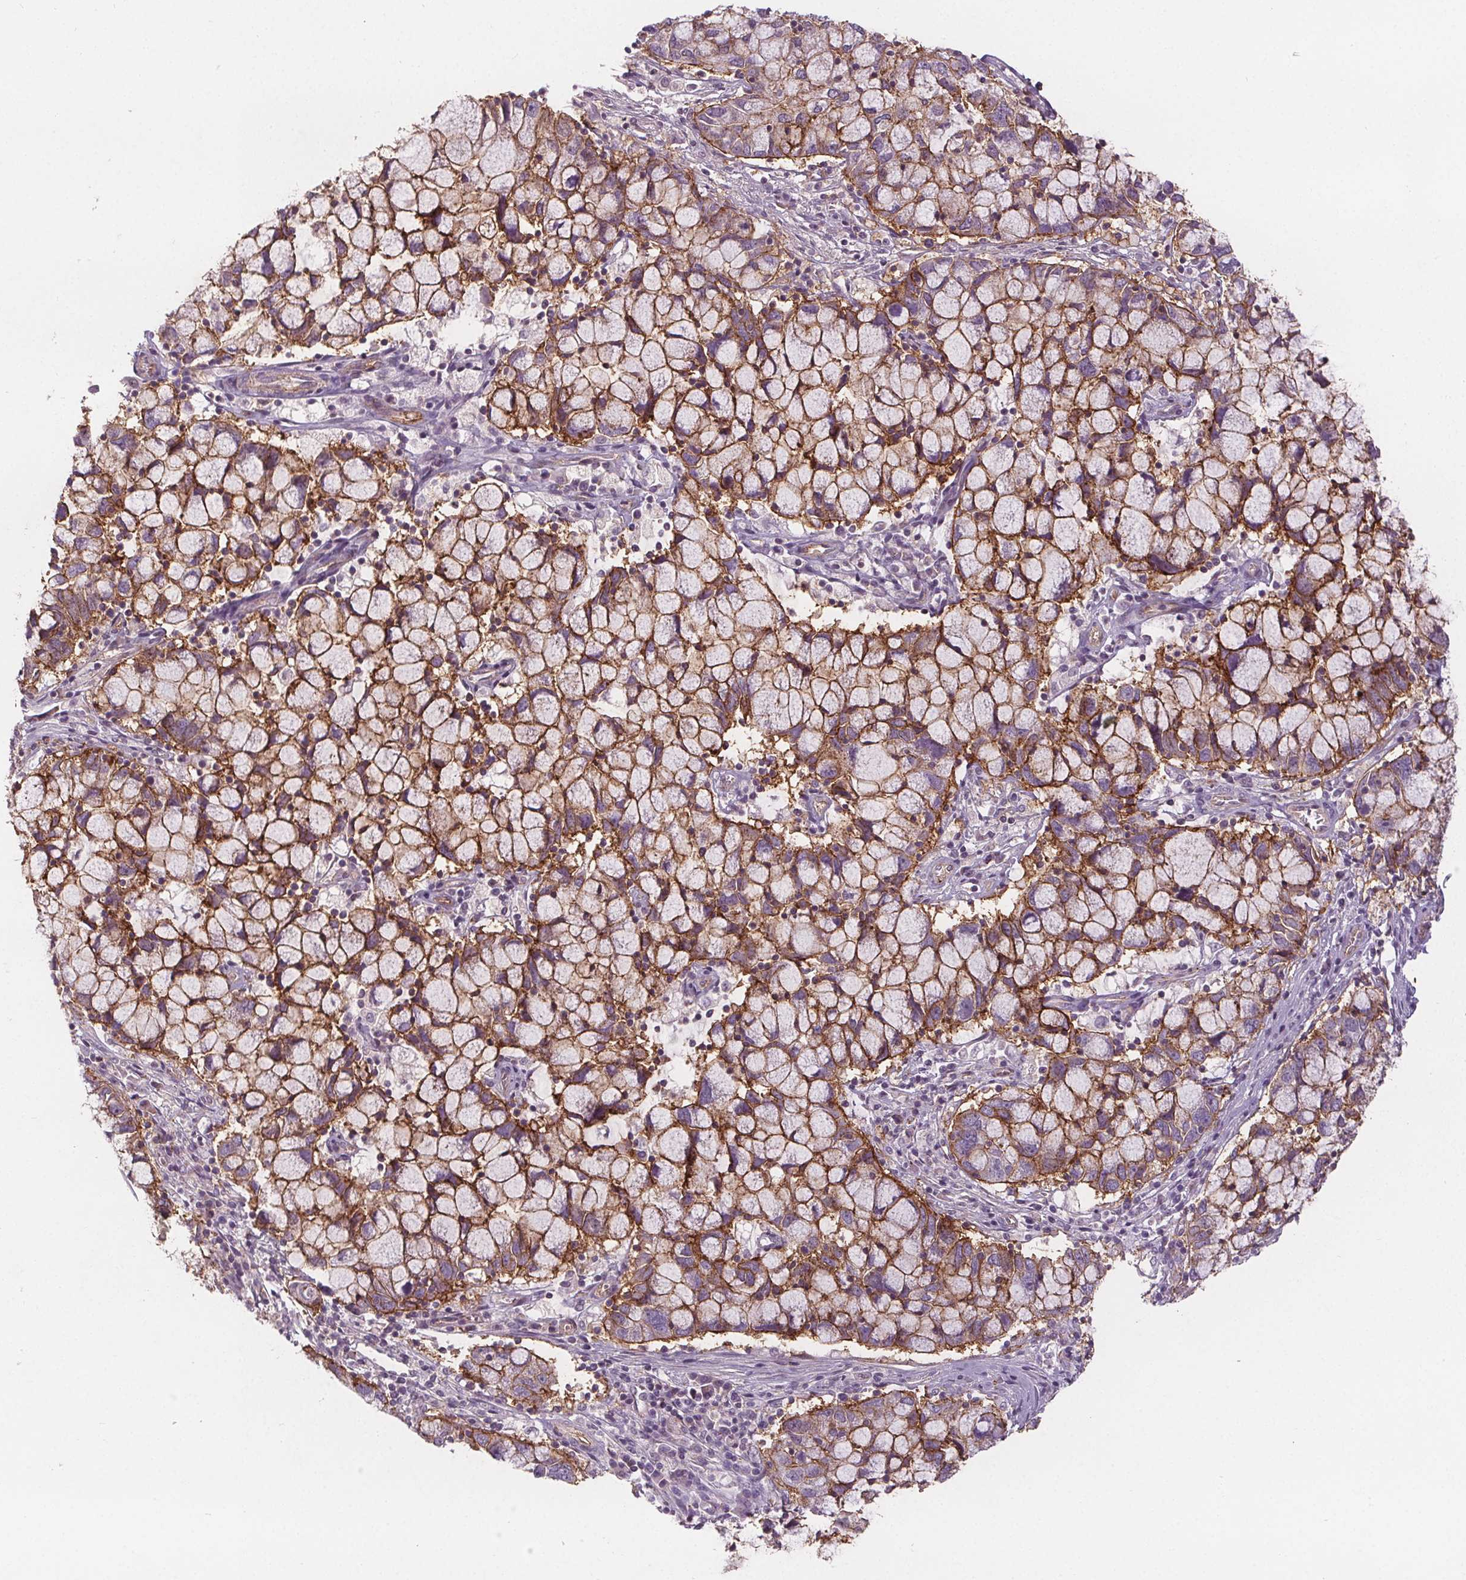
{"staining": {"intensity": "moderate", "quantity": ">75%", "location": "cytoplasmic/membranous"}, "tissue": "cervical cancer", "cell_type": "Tumor cells", "image_type": "cancer", "snomed": [{"axis": "morphology", "description": "Adenocarcinoma, NOS"}, {"axis": "topography", "description": "Cervix"}], "caption": "A brown stain highlights moderate cytoplasmic/membranous expression of a protein in cervical cancer (adenocarcinoma) tumor cells.", "gene": "ATP1A1", "patient": {"sex": "female", "age": 40}}